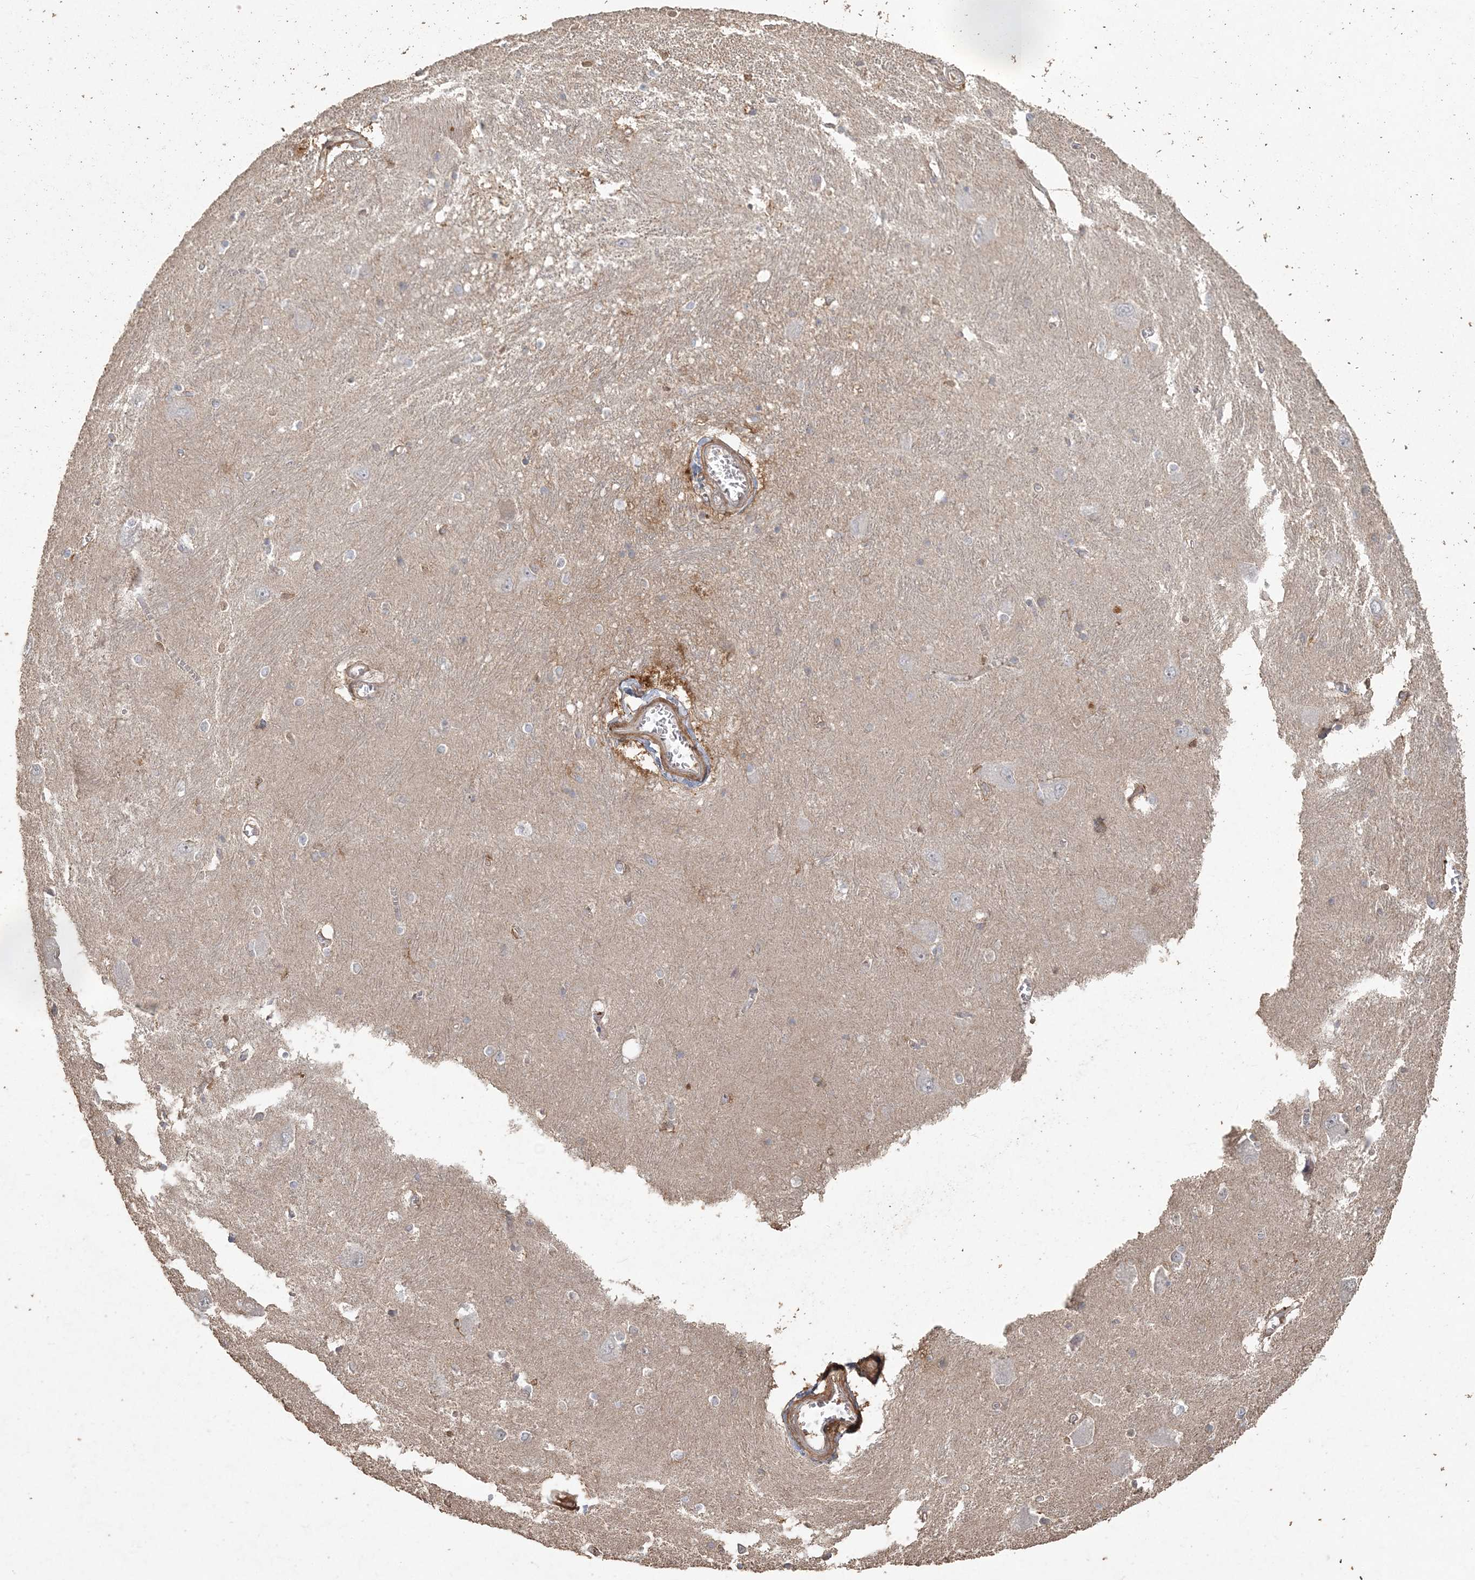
{"staining": {"intensity": "negative", "quantity": "none", "location": "none"}, "tissue": "caudate", "cell_type": "Glial cells", "image_type": "normal", "snomed": [{"axis": "morphology", "description": "Normal tissue, NOS"}, {"axis": "topography", "description": "Lateral ventricle wall"}], "caption": "IHC histopathology image of benign caudate: caudate stained with DAB (3,3'-diaminobenzidine) displays no significant protein positivity in glial cells.", "gene": "RNF145", "patient": {"sex": "male", "age": 37}}